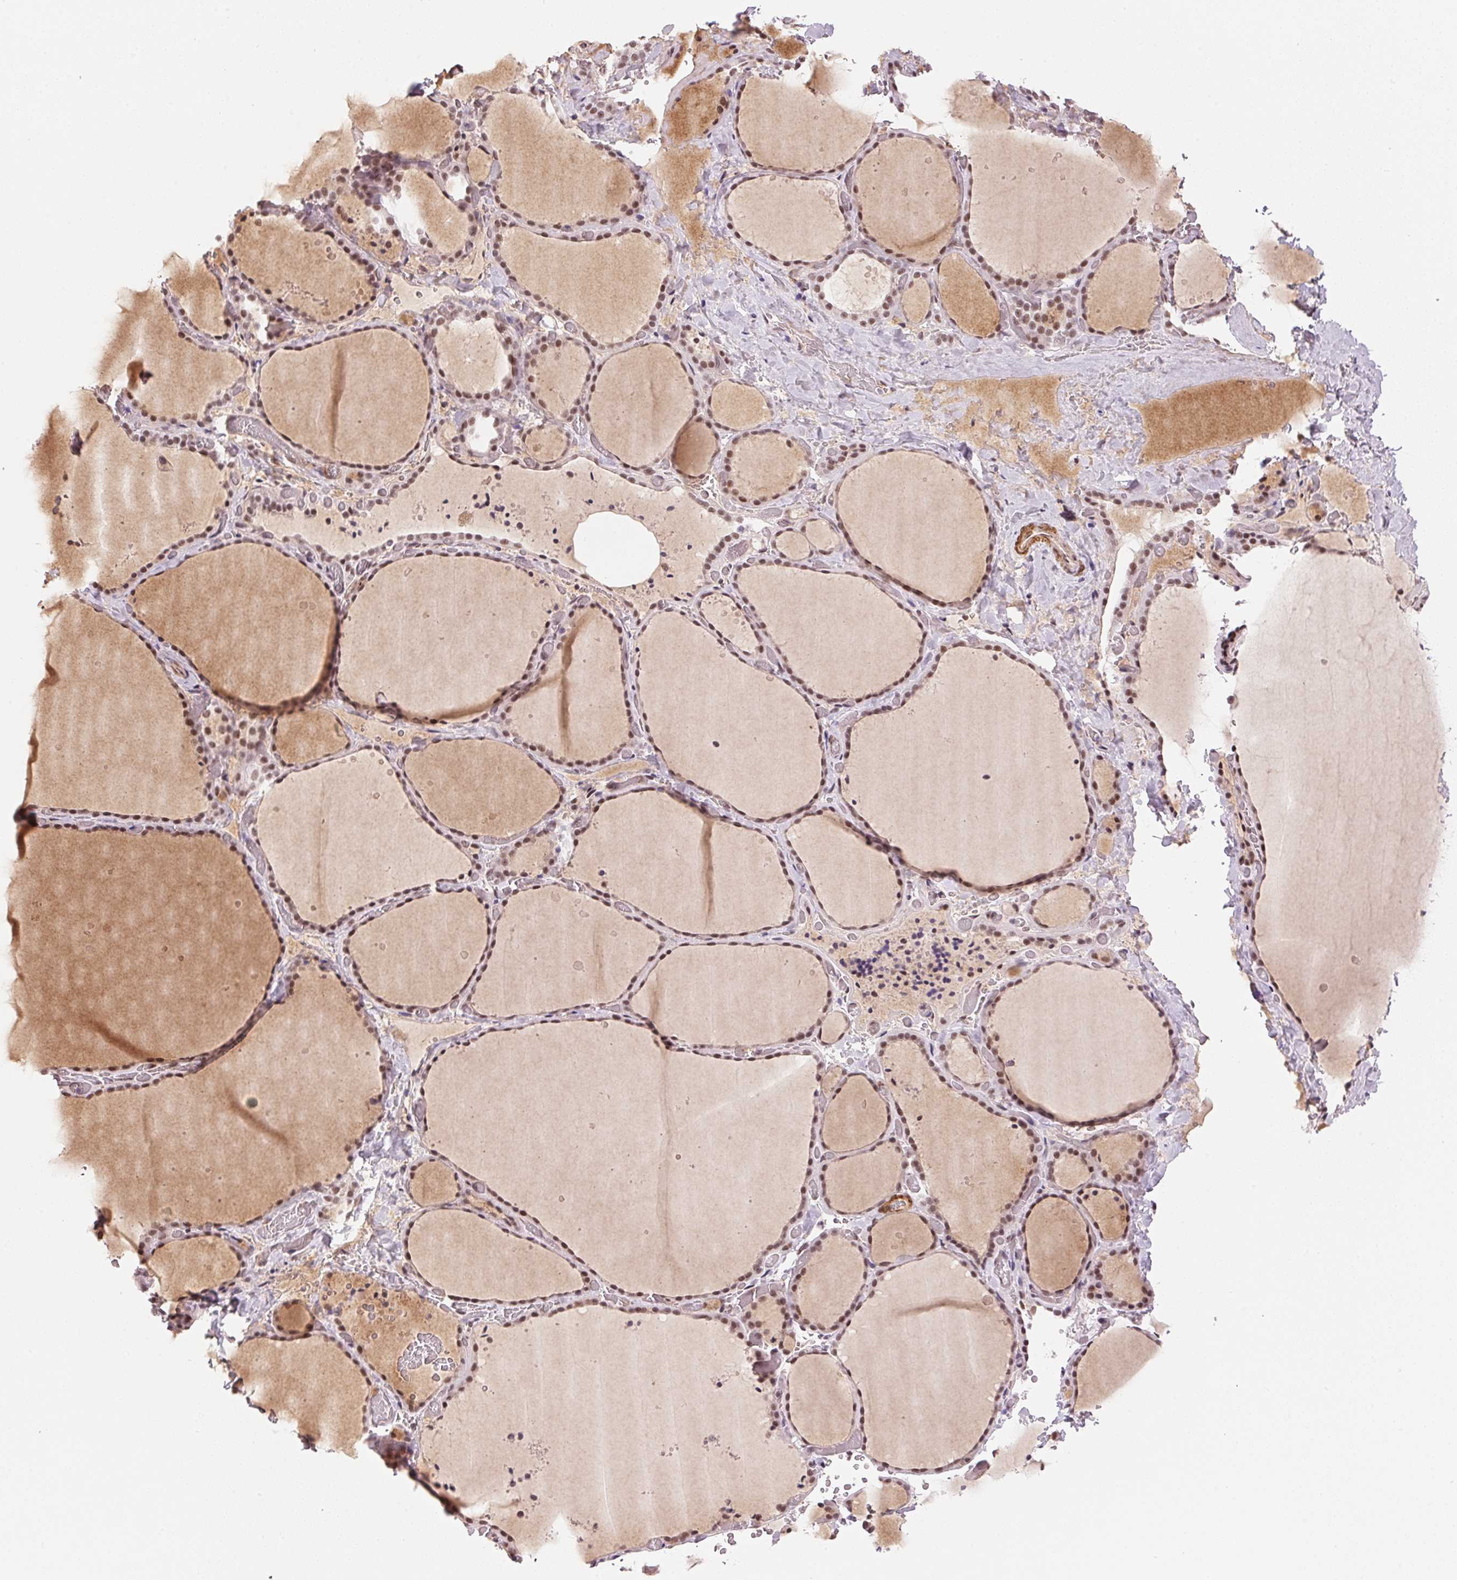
{"staining": {"intensity": "moderate", "quantity": ">75%", "location": "nuclear"}, "tissue": "thyroid gland", "cell_type": "Glandular cells", "image_type": "normal", "snomed": [{"axis": "morphology", "description": "Normal tissue, NOS"}, {"axis": "topography", "description": "Thyroid gland"}], "caption": "A high-resolution micrograph shows immunohistochemistry (IHC) staining of benign thyroid gland, which exhibits moderate nuclear expression in approximately >75% of glandular cells. (Stains: DAB in brown, nuclei in blue, Microscopy: brightfield microscopy at high magnification).", "gene": "HNRNPDL", "patient": {"sex": "female", "age": 36}}